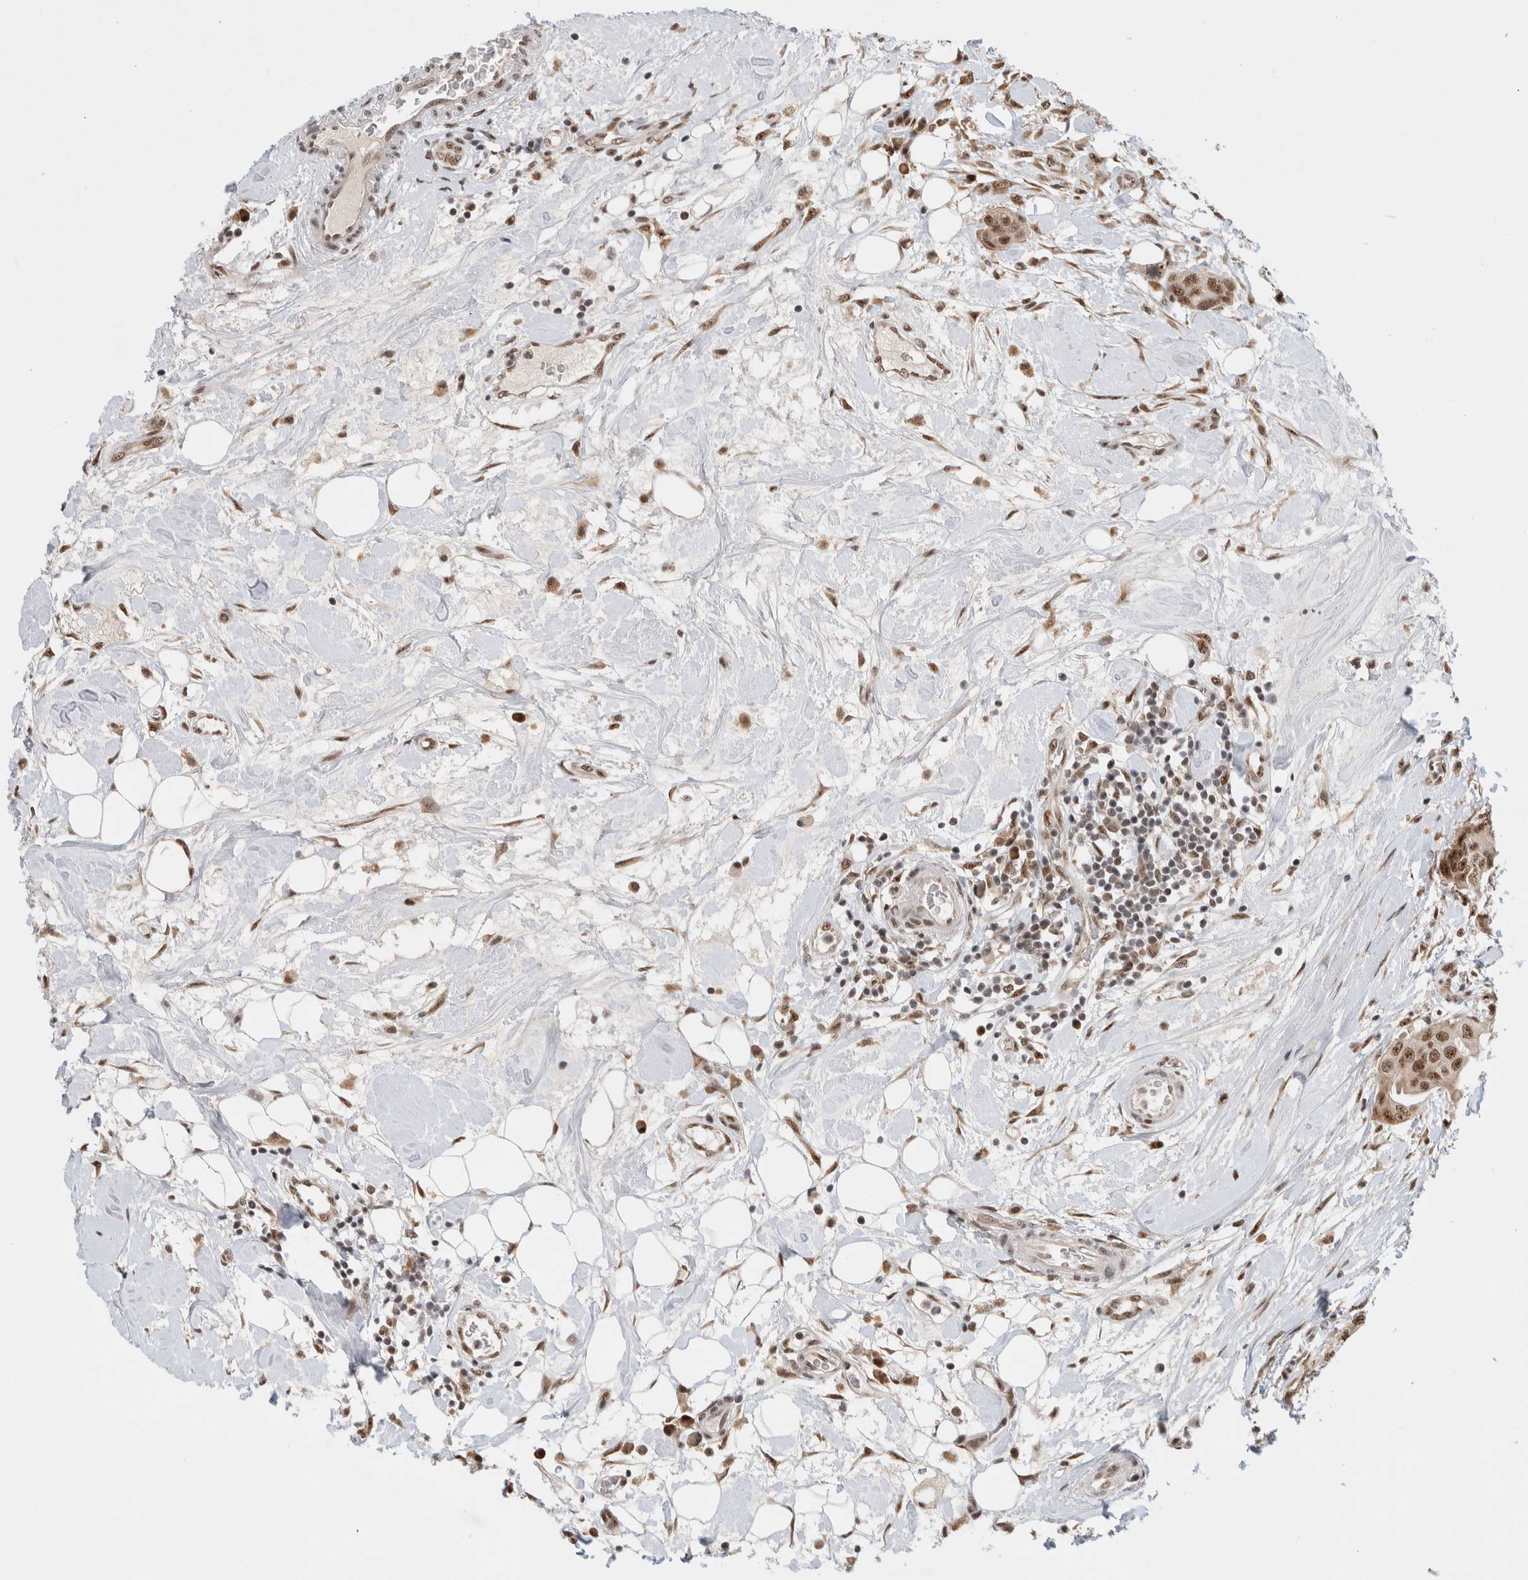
{"staining": {"intensity": "moderate", "quantity": ">75%", "location": "nuclear"}, "tissue": "breast cancer", "cell_type": "Tumor cells", "image_type": "cancer", "snomed": [{"axis": "morphology", "description": "Duct carcinoma"}, {"axis": "topography", "description": "Breast"}], "caption": "Breast cancer (invasive ductal carcinoma) stained for a protein (brown) demonstrates moderate nuclear positive expression in approximately >75% of tumor cells.", "gene": "NCAPG2", "patient": {"sex": "female", "age": 40}}